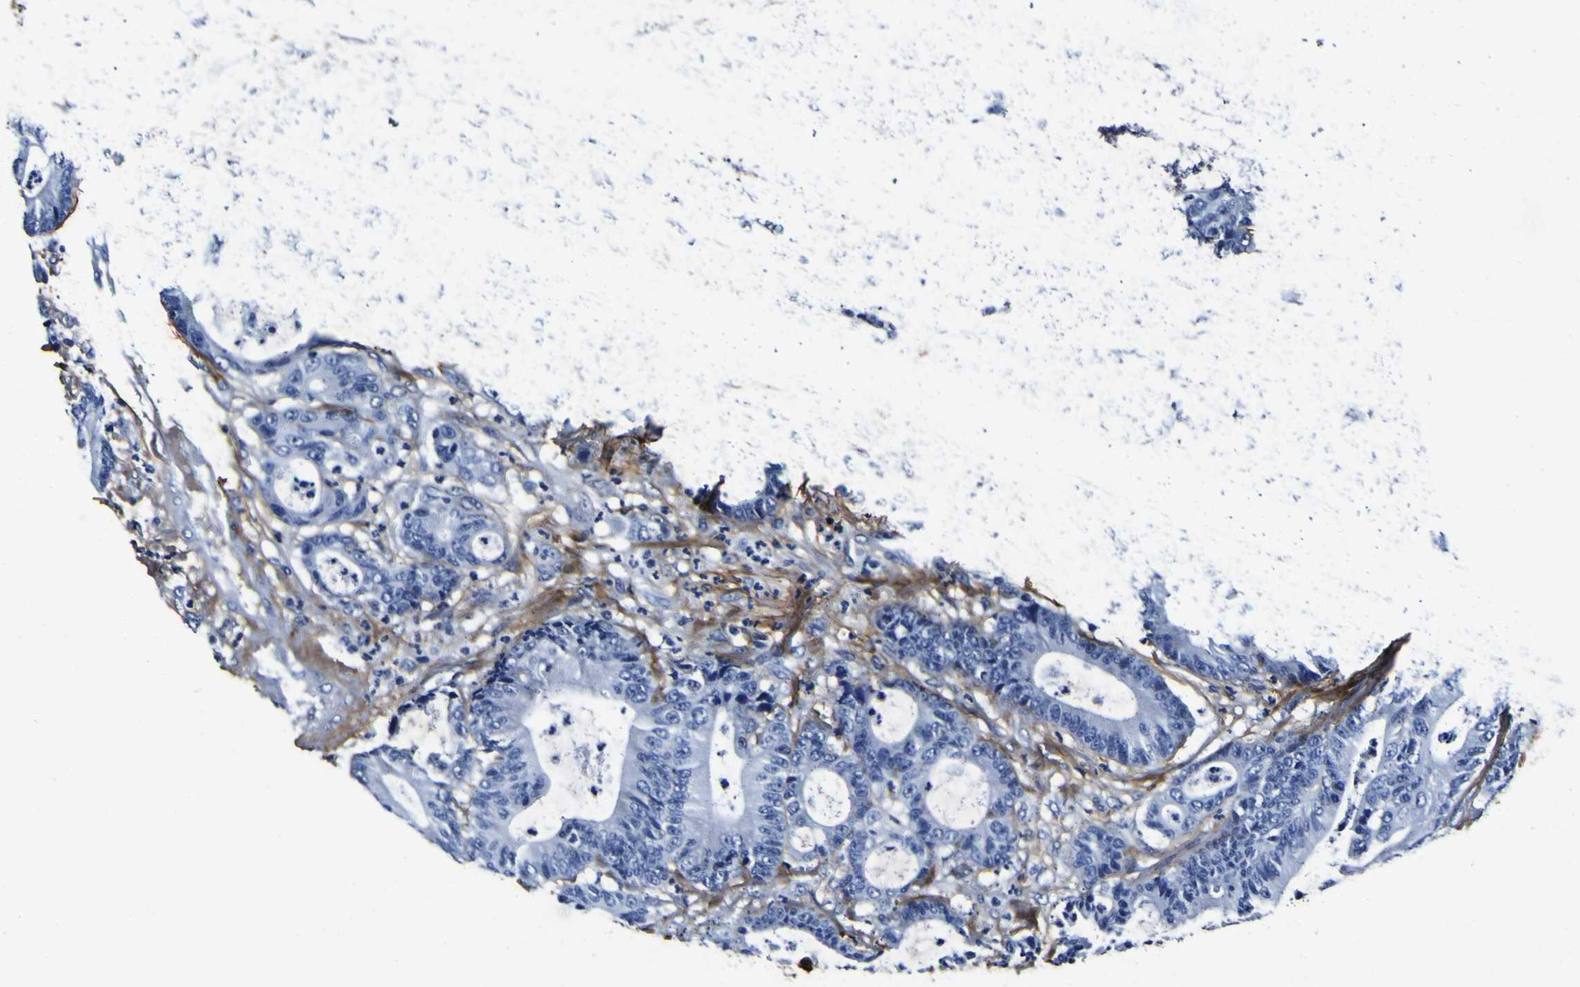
{"staining": {"intensity": "negative", "quantity": "none", "location": "none"}, "tissue": "colorectal cancer", "cell_type": "Tumor cells", "image_type": "cancer", "snomed": [{"axis": "morphology", "description": "Adenocarcinoma, NOS"}, {"axis": "topography", "description": "Colon"}], "caption": "Protein analysis of colorectal adenocarcinoma shows no significant positivity in tumor cells.", "gene": "POSTN", "patient": {"sex": "female", "age": 84}}